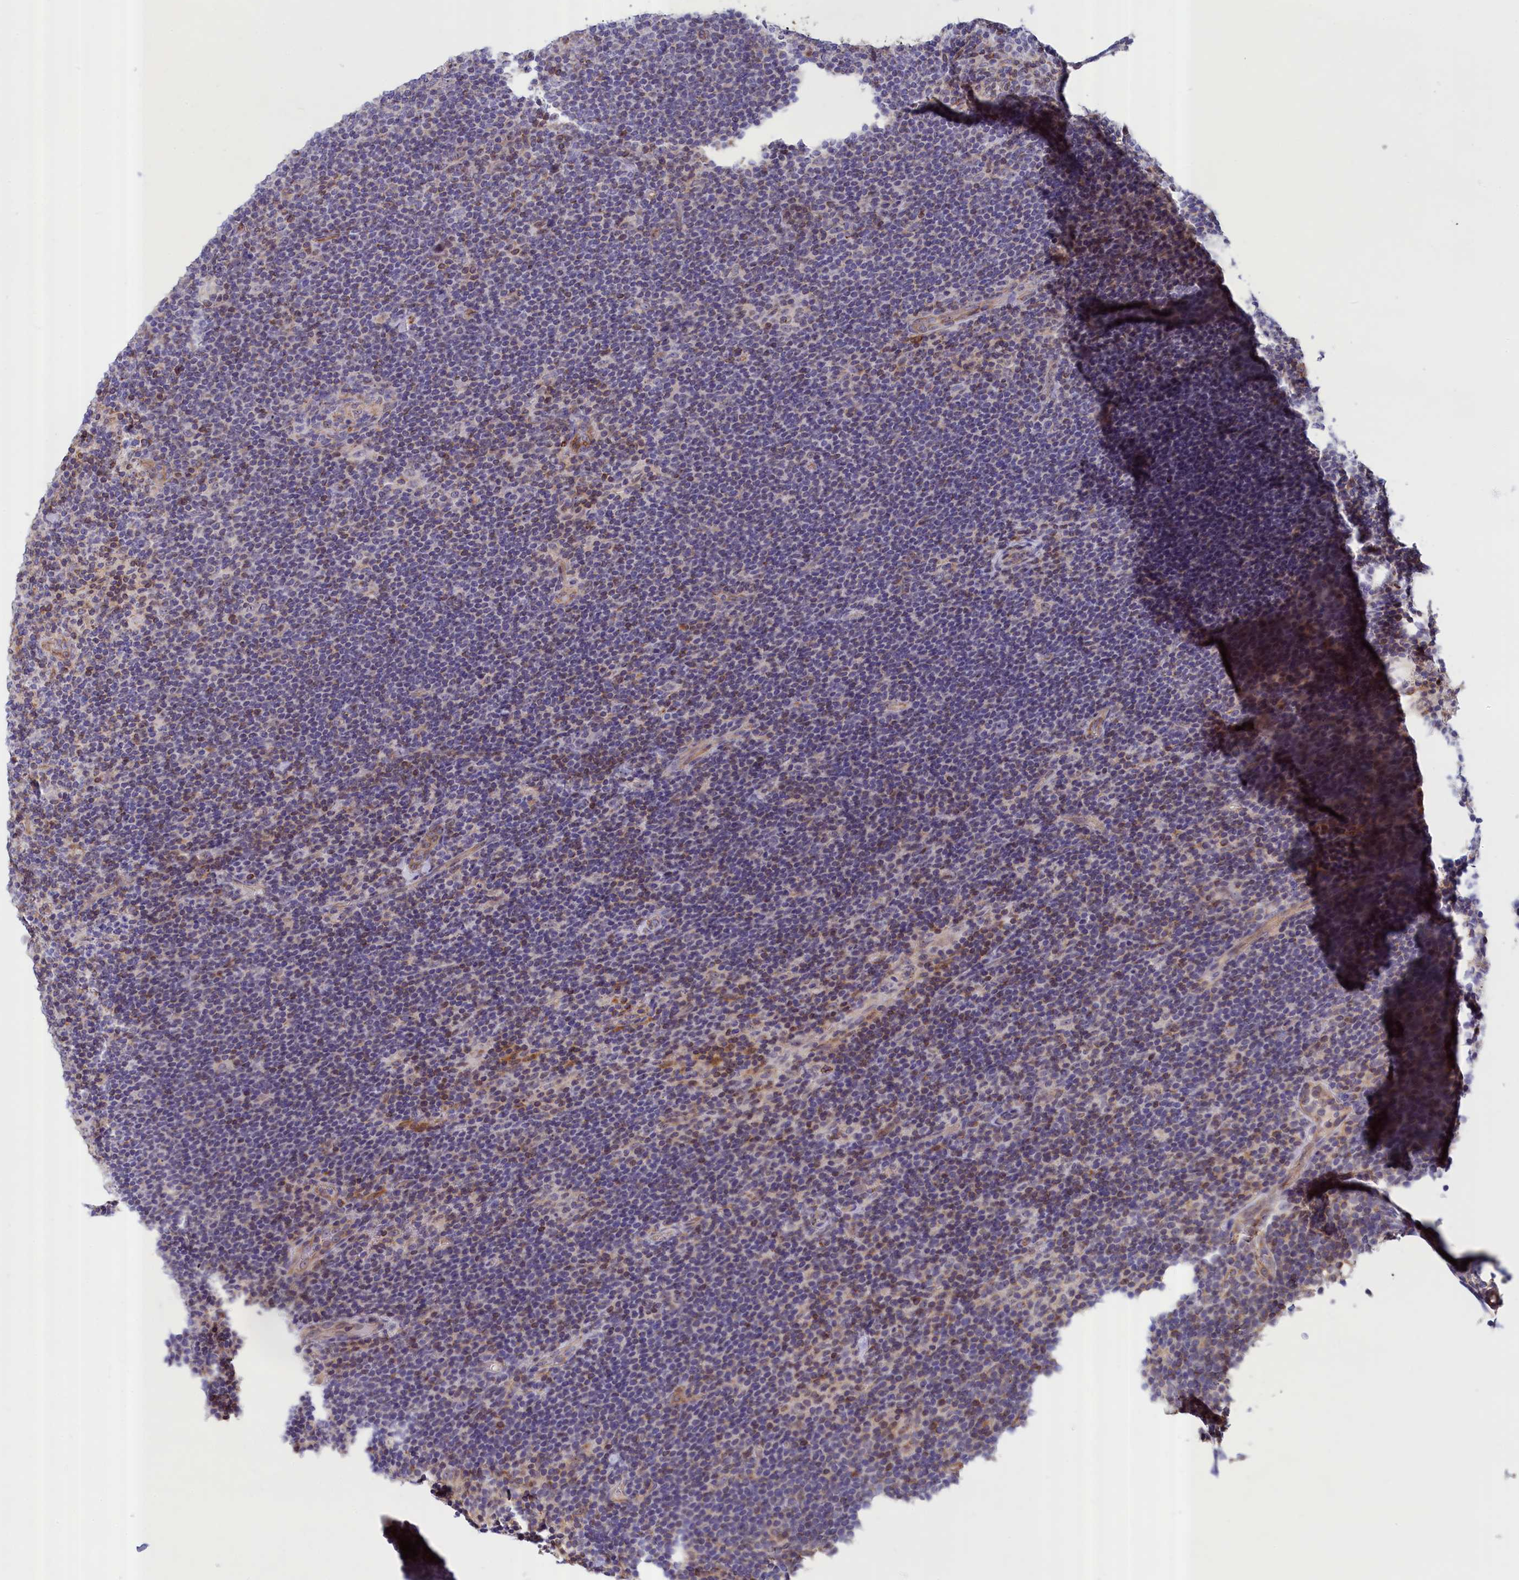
{"staining": {"intensity": "negative", "quantity": "none", "location": "none"}, "tissue": "lymphoma", "cell_type": "Tumor cells", "image_type": "cancer", "snomed": [{"axis": "morphology", "description": "Hodgkin's disease, NOS"}, {"axis": "topography", "description": "Lymph node"}], "caption": "High power microscopy histopathology image of an immunohistochemistry photomicrograph of Hodgkin's disease, revealing no significant staining in tumor cells. (DAB immunohistochemistry (IHC), high magnification).", "gene": "ABCC12", "patient": {"sex": "female", "age": 57}}